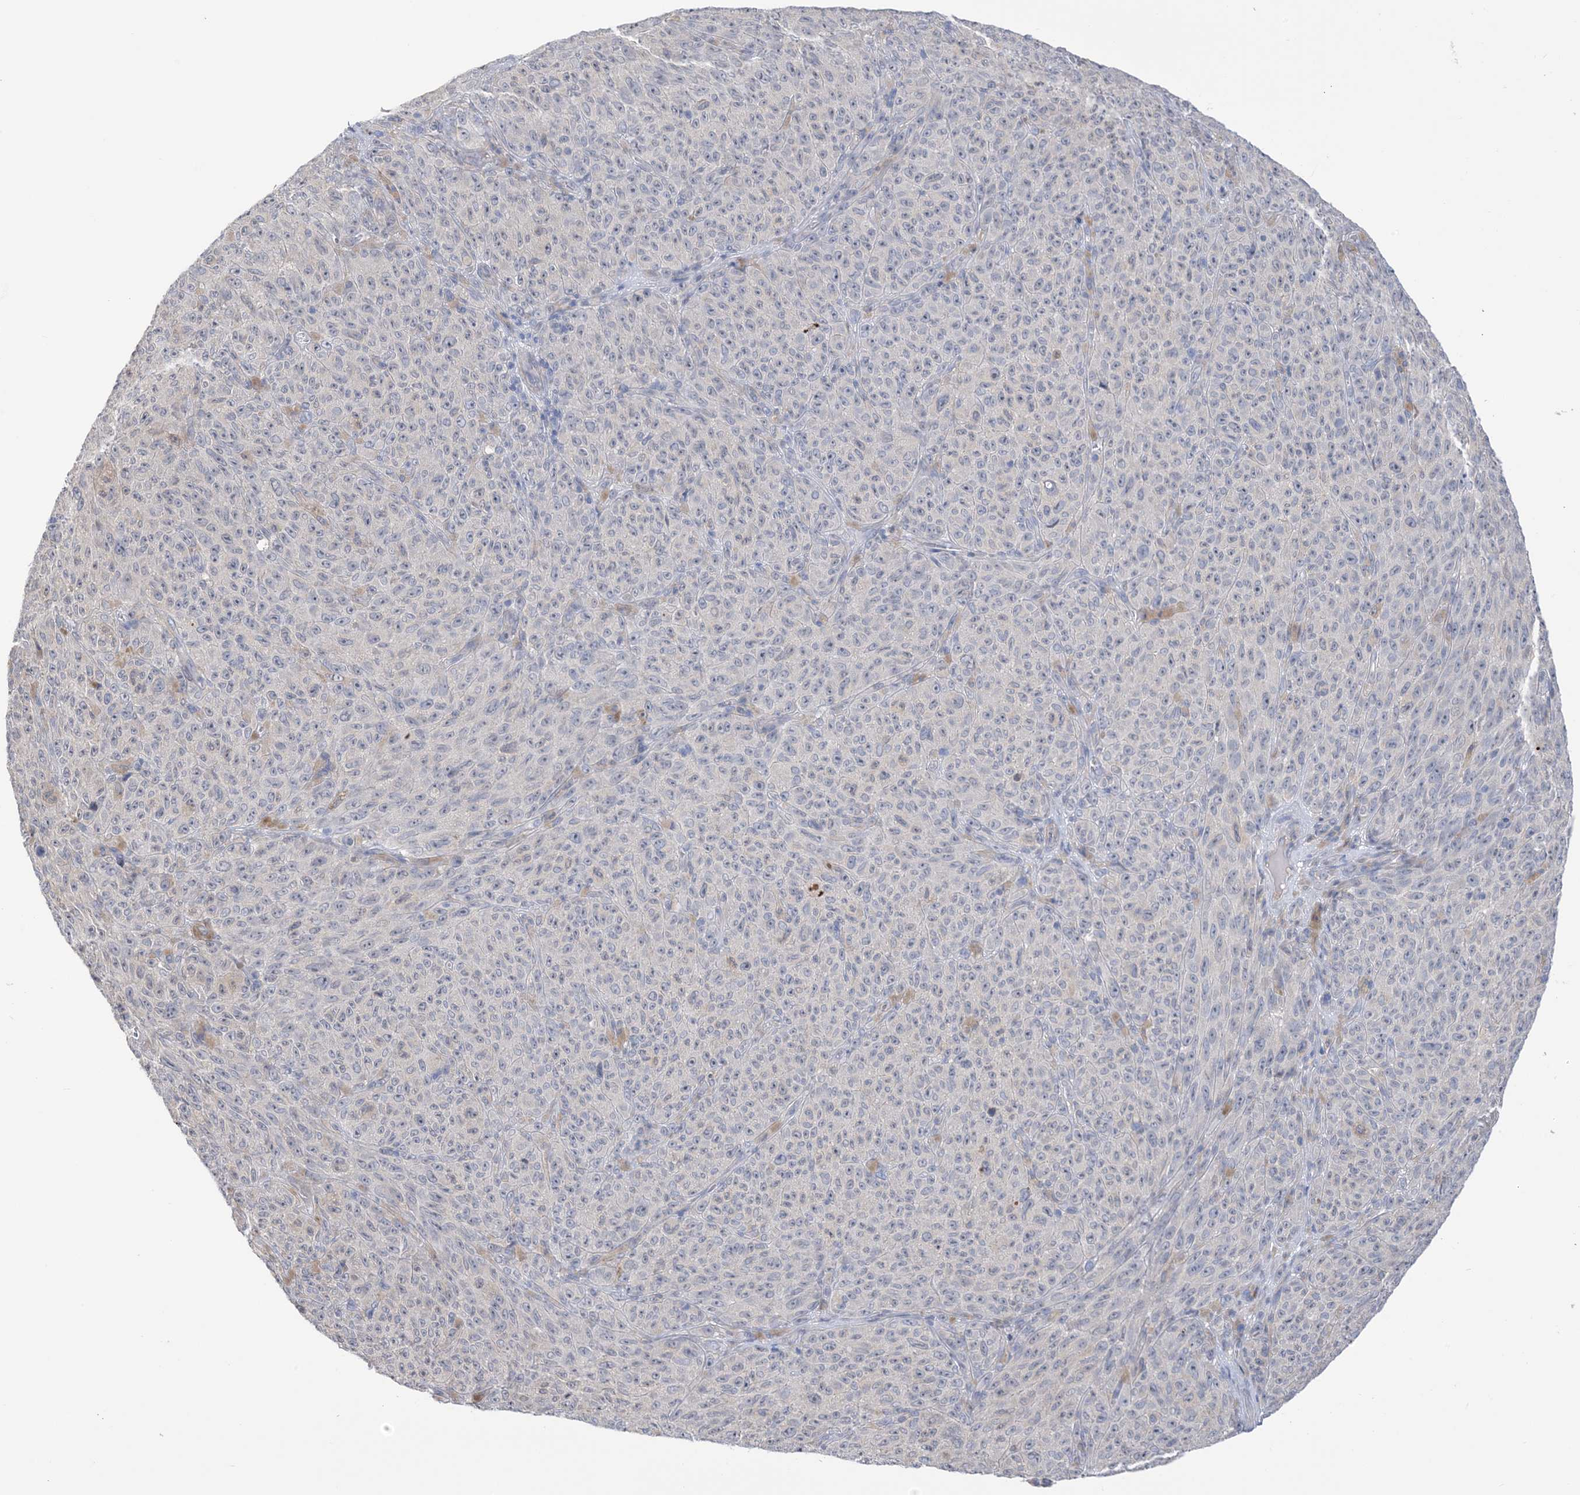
{"staining": {"intensity": "negative", "quantity": "none", "location": "none"}, "tissue": "melanoma", "cell_type": "Tumor cells", "image_type": "cancer", "snomed": [{"axis": "morphology", "description": "Malignant melanoma, NOS"}, {"axis": "topography", "description": "Skin"}], "caption": "Immunohistochemistry micrograph of human malignant melanoma stained for a protein (brown), which displays no expression in tumor cells. Brightfield microscopy of immunohistochemistry stained with DAB (3,3'-diaminobenzidine) (brown) and hematoxylin (blue), captured at high magnification.", "gene": "TTYH1", "patient": {"sex": "female", "age": 82}}